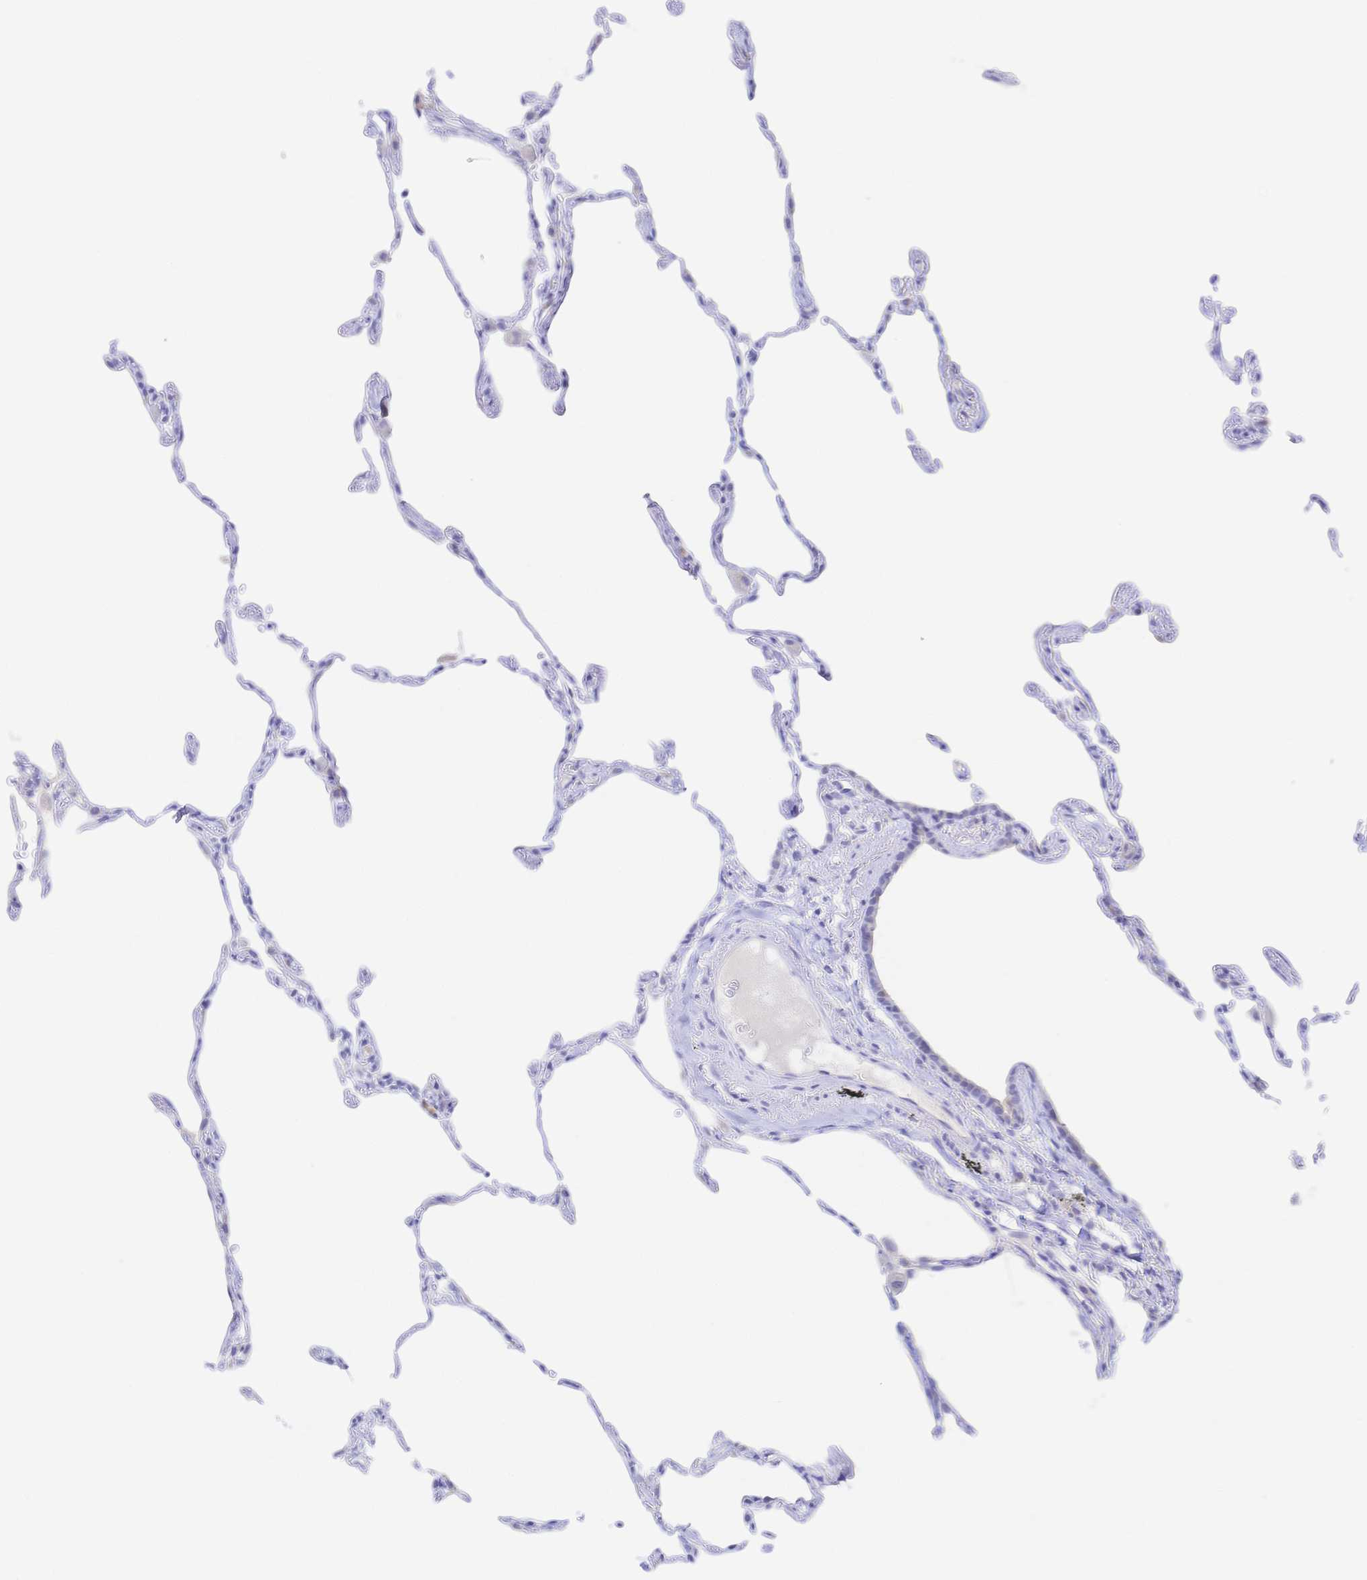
{"staining": {"intensity": "negative", "quantity": "none", "location": "none"}, "tissue": "lung", "cell_type": "Alveolar cells", "image_type": "normal", "snomed": [{"axis": "morphology", "description": "Normal tissue, NOS"}, {"axis": "topography", "description": "Lung"}], "caption": "Immunohistochemistry (IHC) of benign lung displays no positivity in alveolar cells. (DAB (3,3'-diaminobenzidine) IHC with hematoxylin counter stain).", "gene": "SIAH3", "patient": {"sex": "female", "age": 57}}